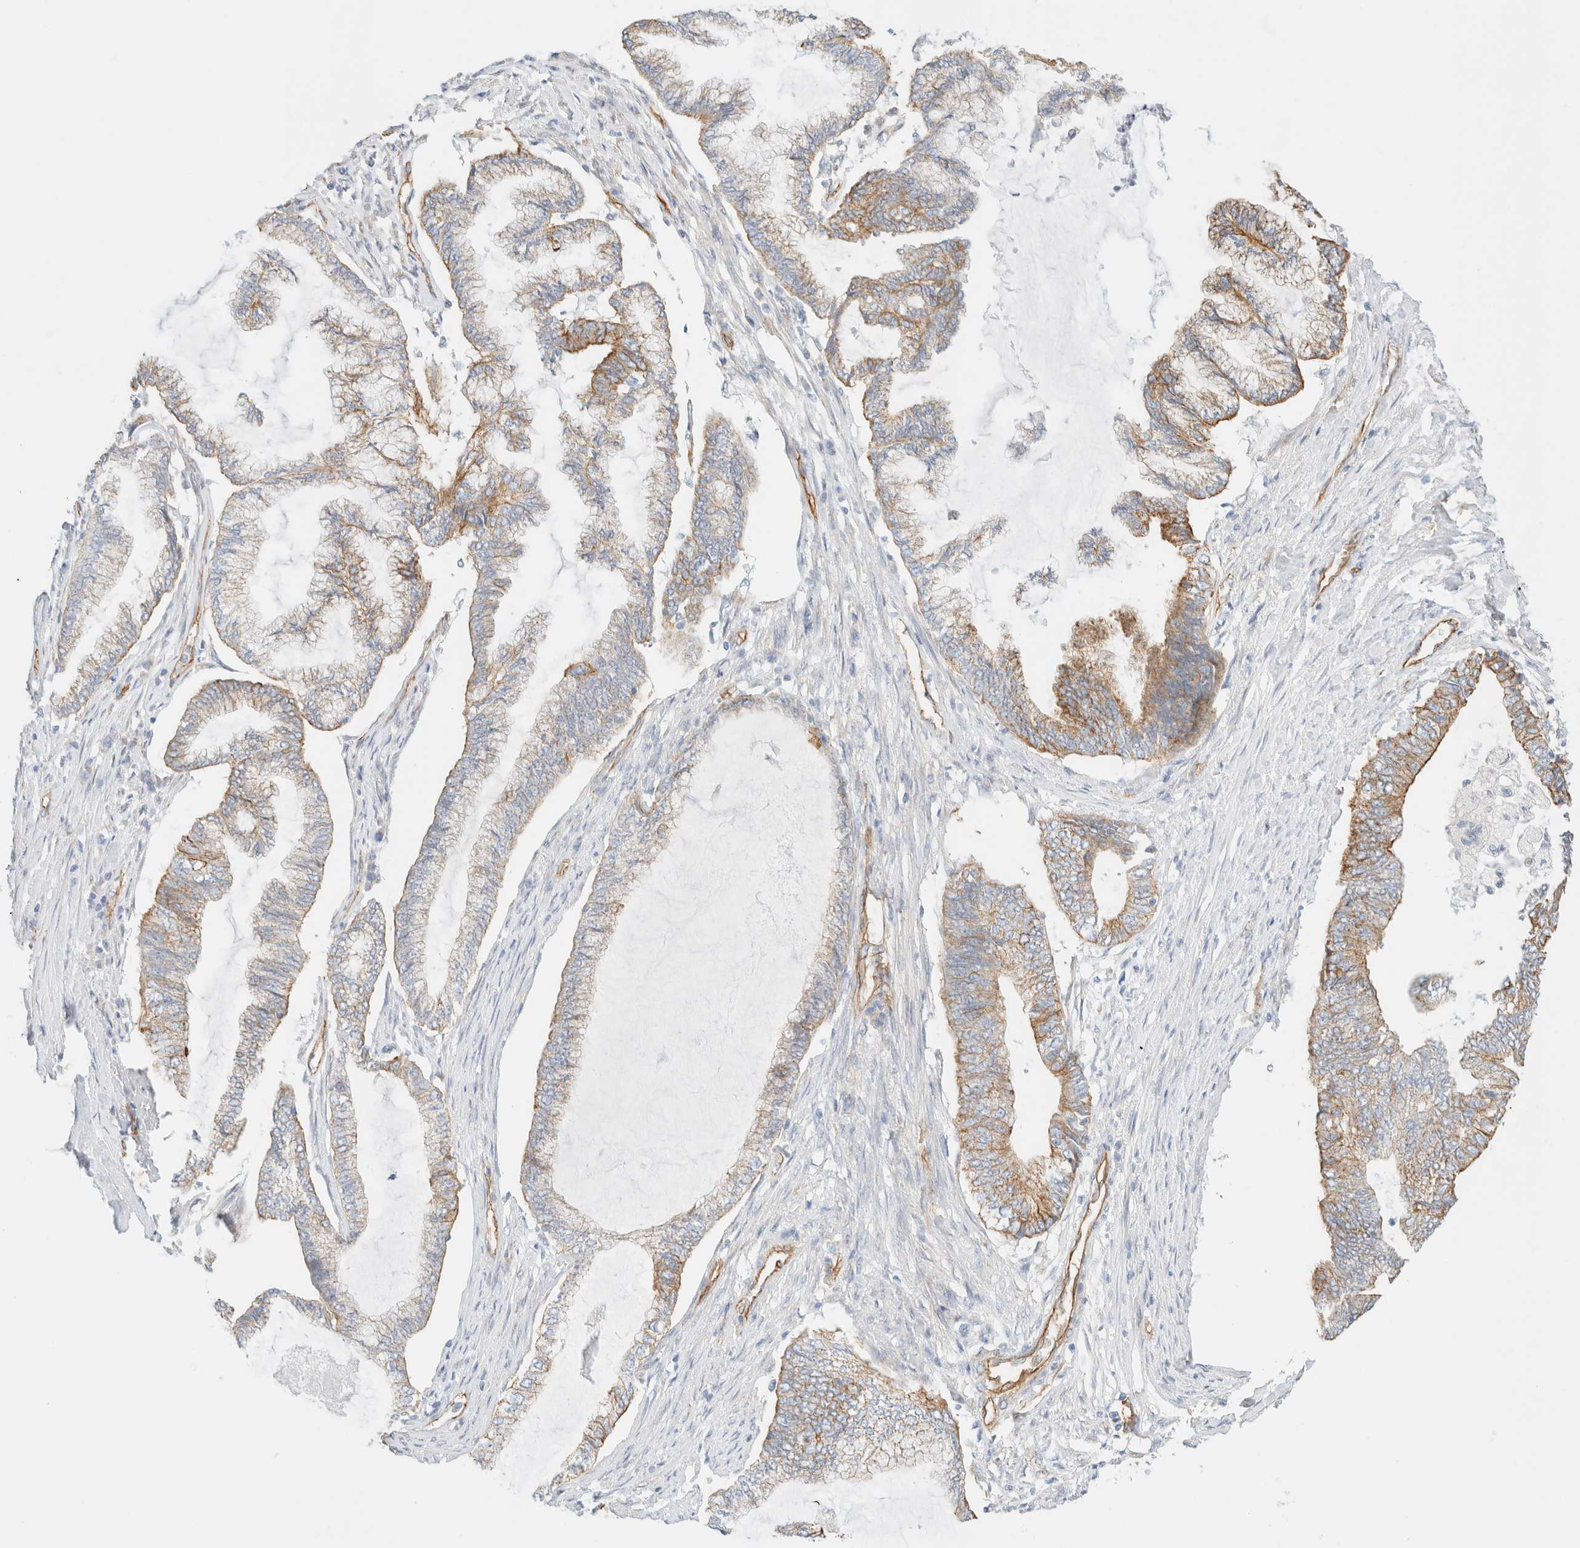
{"staining": {"intensity": "moderate", "quantity": "25%-75%", "location": "cytoplasmic/membranous"}, "tissue": "endometrial cancer", "cell_type": "Tumor cells", "image_type": "cancer", "snomed": [{"axis": "morphology", "description": "Adenocarcinoma, NOS"}, {"axis": "topography", "description": "Endometrium"}], "caption": "Immunohistochemical staining of human endometrial adenocarcinoma displays moderate cytoplasmic/membranous protein expression in about 25%-75% of tumor cells.", "gene": "CYB5R4", "patient": {"sex": "female", "age": 86}}